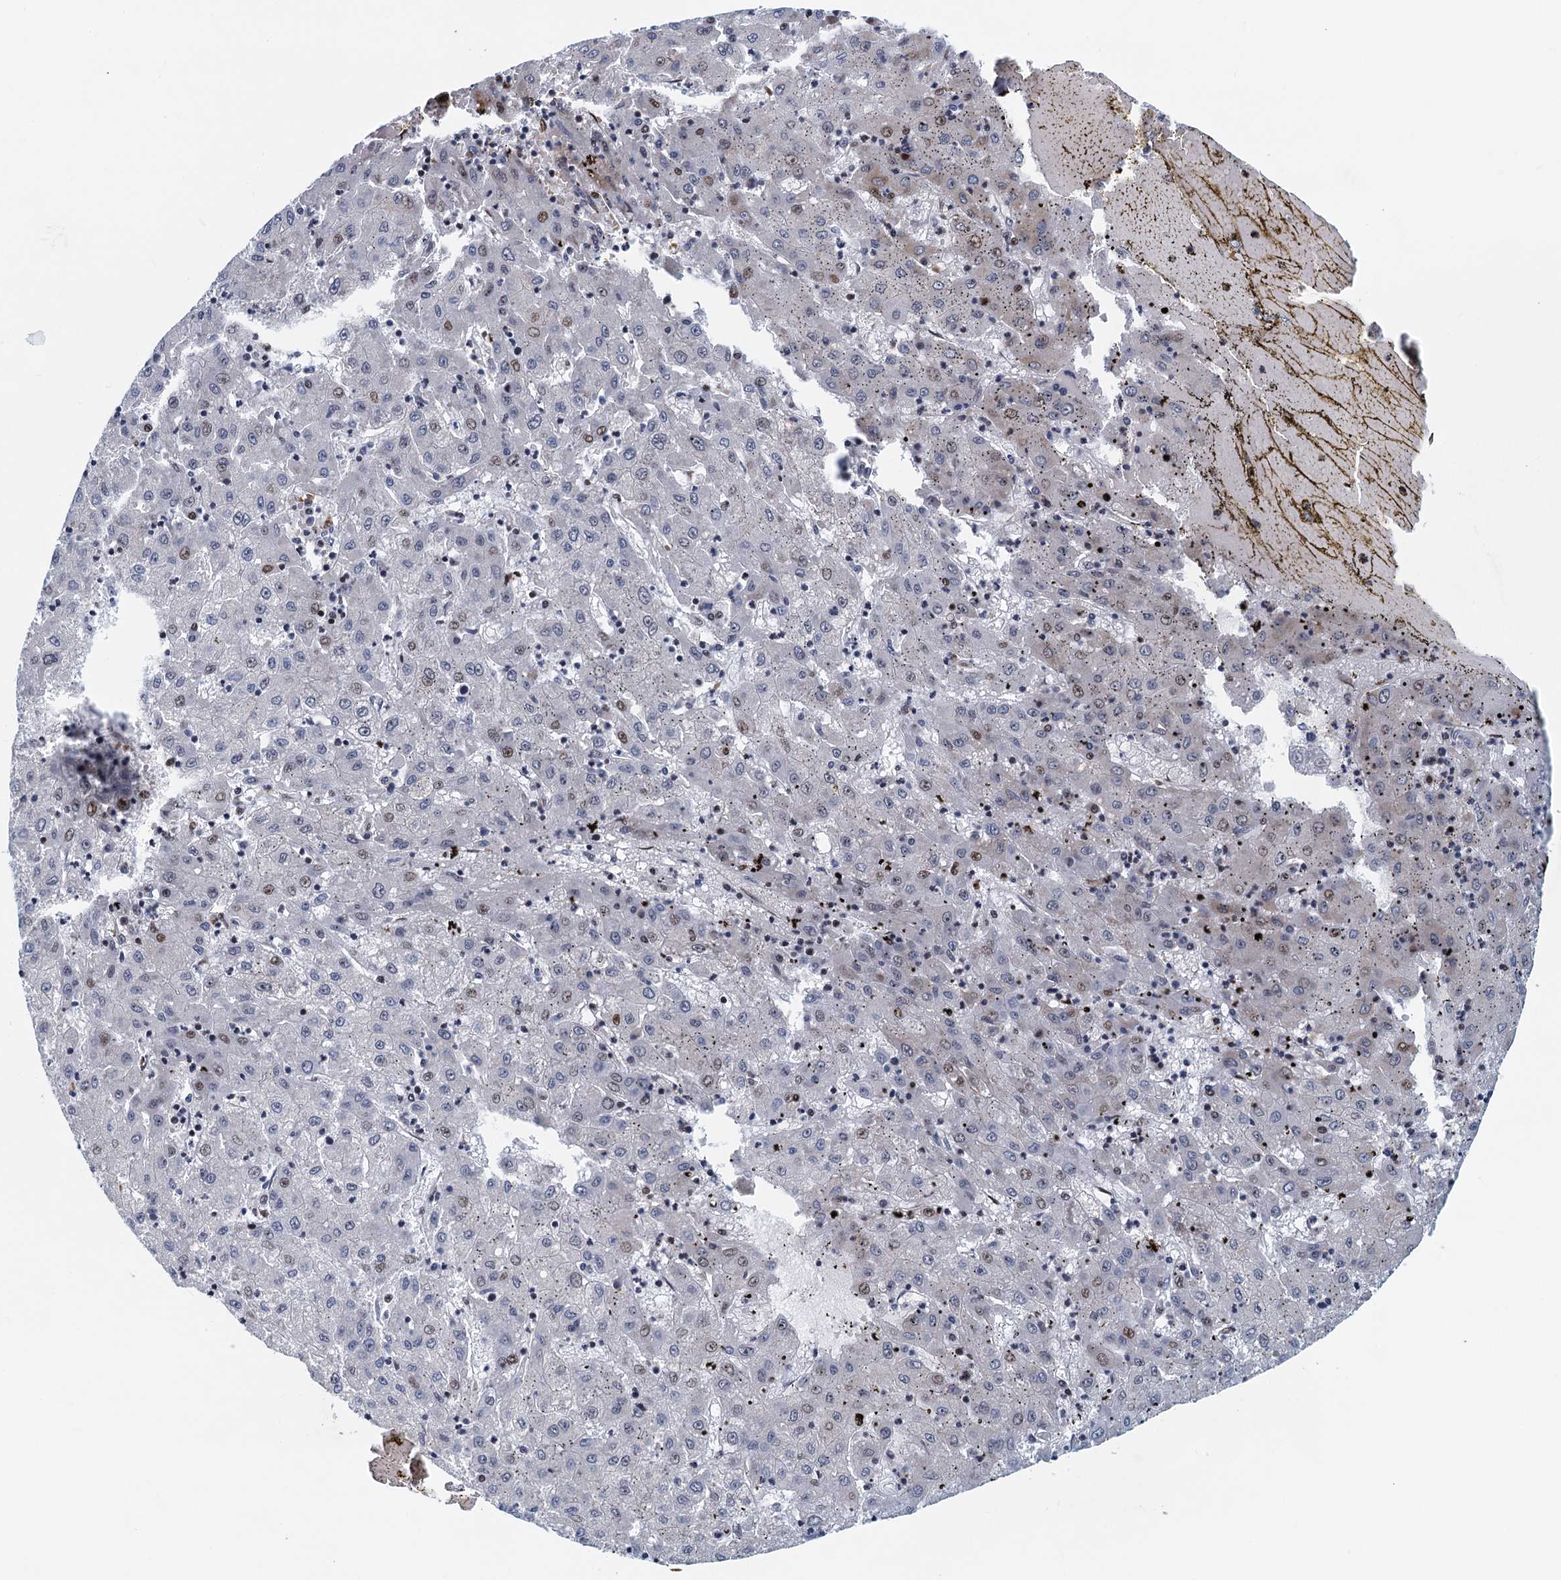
{"staining": {"intensity": "weak", "quantity": "<25%", "location": "nuclear"}, "tissue": "liver cancer", "cell_type": "Tumor cells", "image_type": "cancer", "snomed": [{"axis": "morphology", "description": "Carcinoma, Hepatocellular, NOS"}, {"axis": "topography", "description": "Liver"}], "caption": "Liver cancer (hepatocellular carcinoma) stained for a protein using immunohistochemistry (IHC) demonstrates no staining tumor cells.", "gene": "ANKRD13D", "patient": {"sex": "male", "age": 72}}